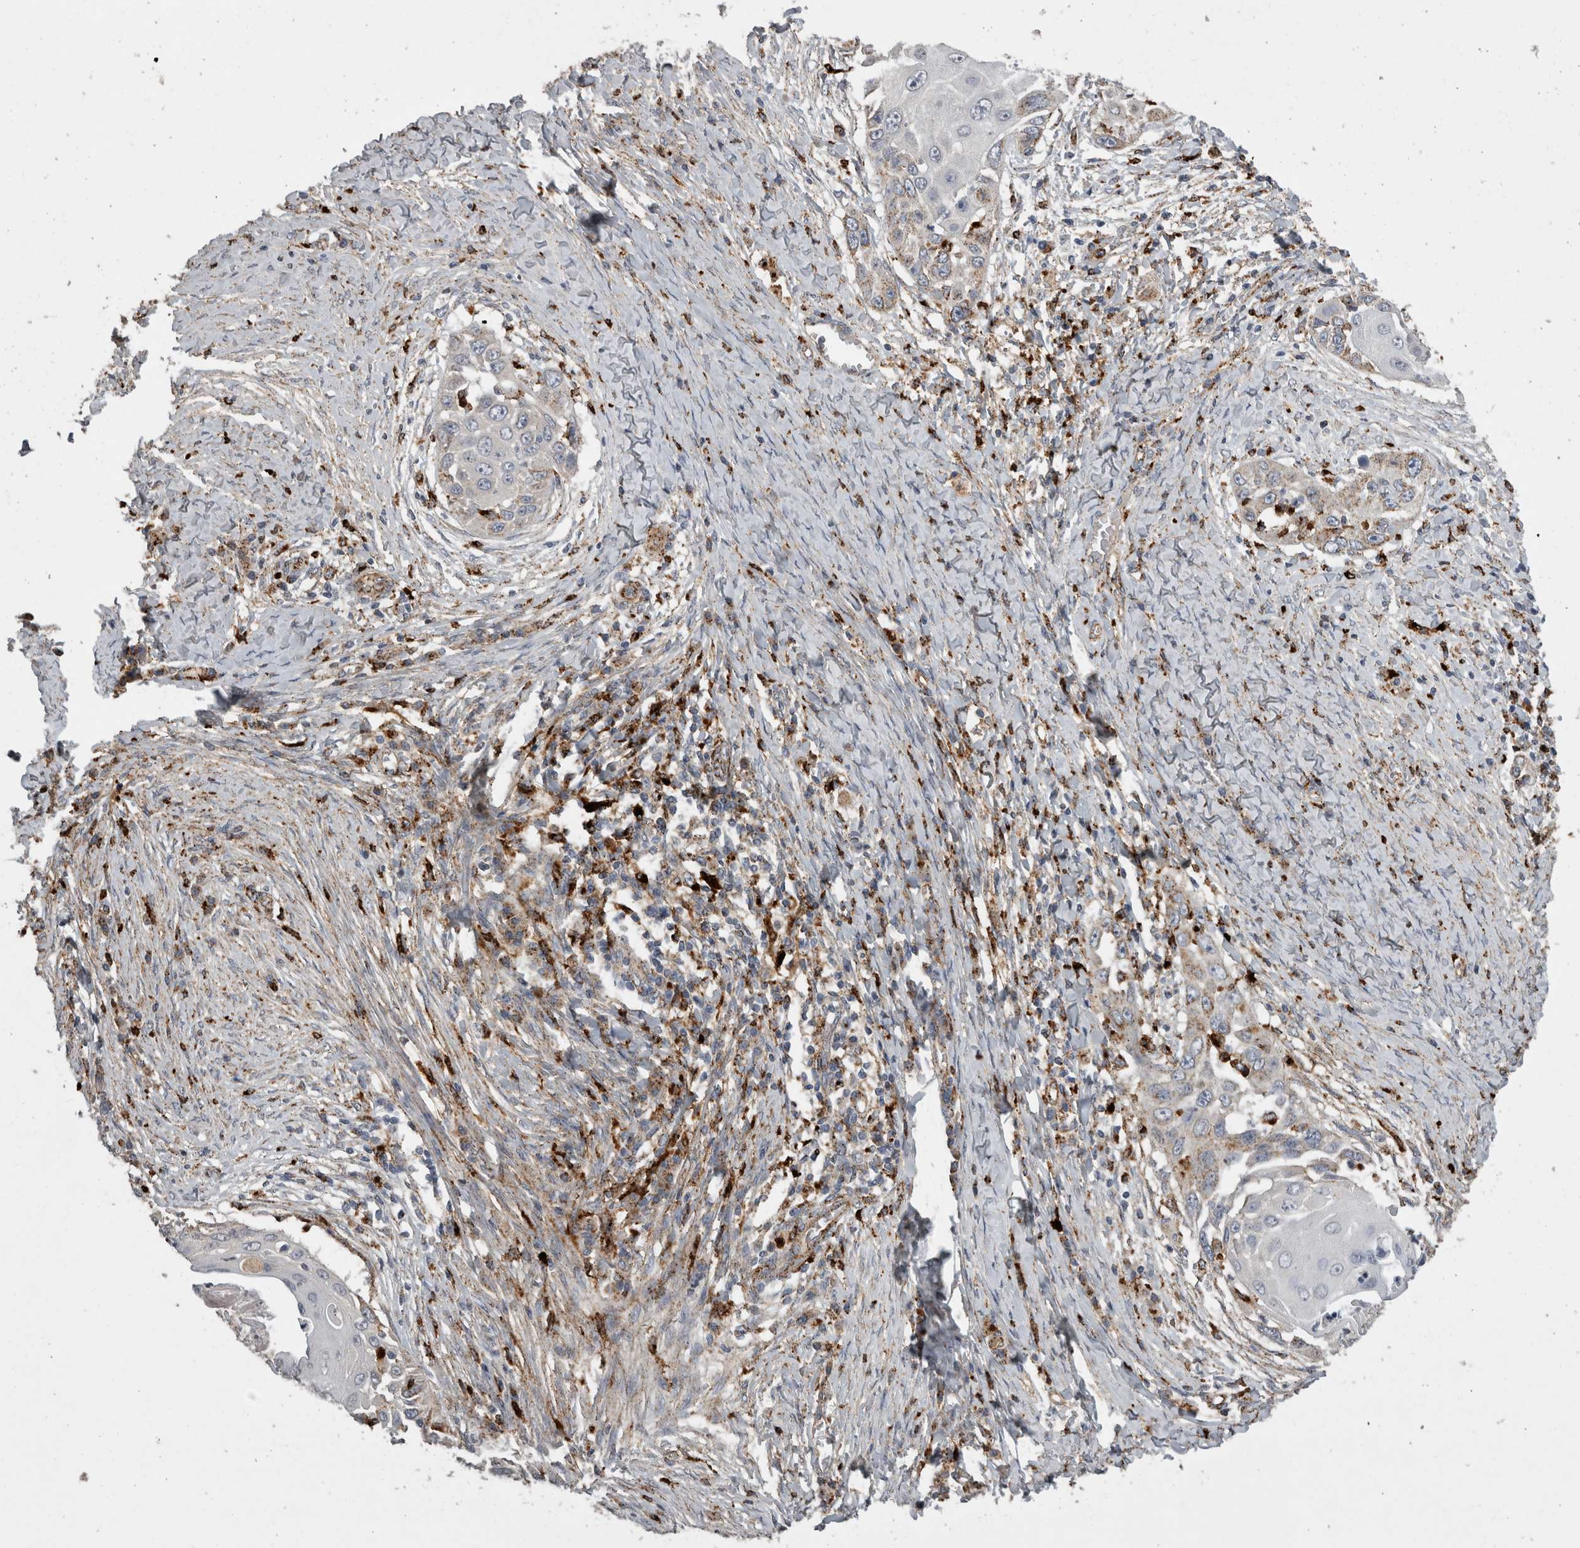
{"staining": {"intensity": "weak", "quantity": "<25%", "location": "cytoplasmic/membranous"}, "tissue": "skin cancer", "cell_type": "Tumor cells", "image_type": "cancer", "snomed": [{"axis": "morphology", "description": "Squamous cell carcinoma, NOS"}, {"axis": "topography", "description": "Skin"}], "caption": "This is a histopathology image of IHC staining of skin cancer (squamous cell carcinoma), which shows no positivity in tumor cells. The staining is performed using DAB (3,3'-diaminobenzidine) brown chromogen with nuclei counter-stained in using hematoxylin.", "gene": "CTSZ", "patient": {"sex": "female", "age": 44}}